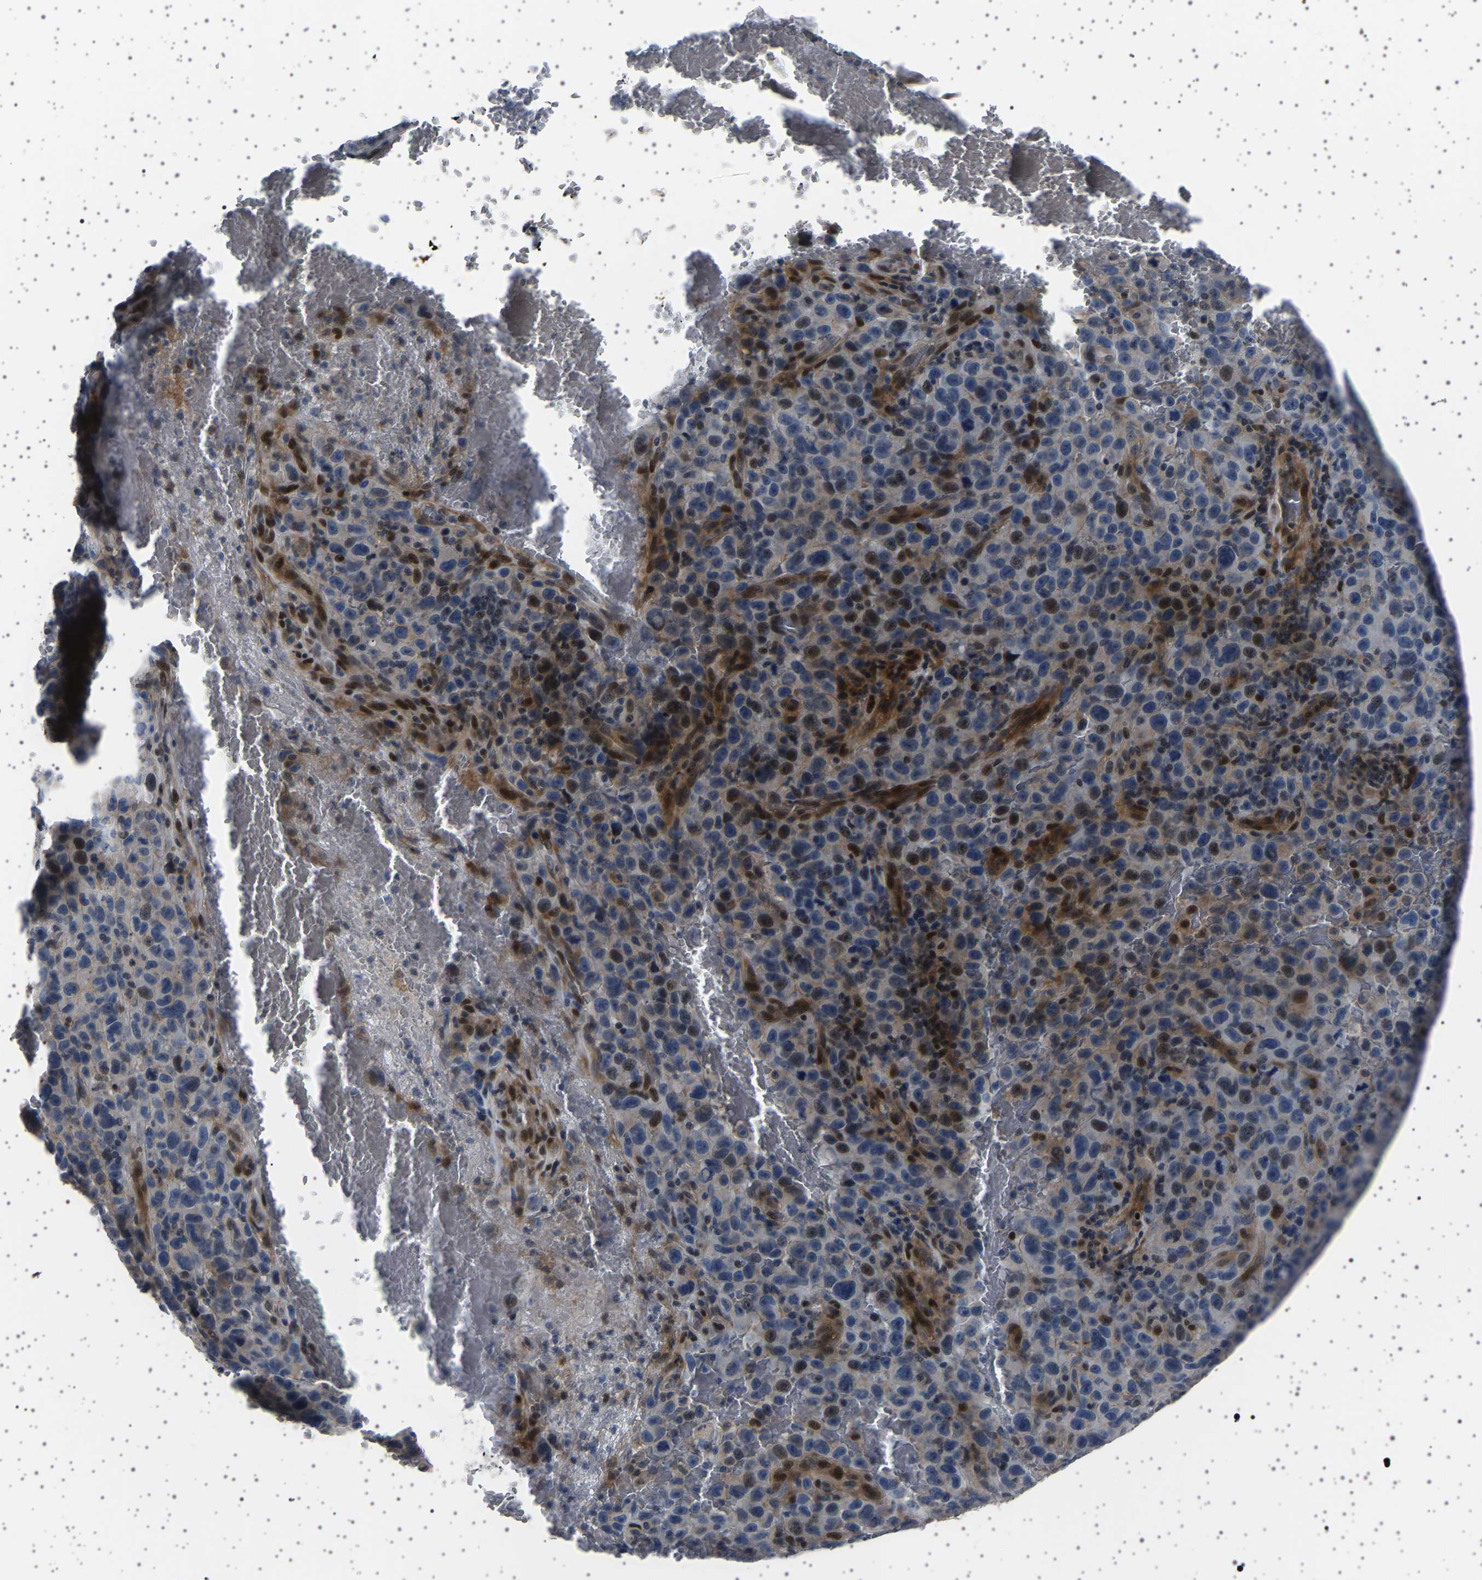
{"staining": {"intensity": "moderate", "quantity": "<25%", "location": "nuclear"}, "tissue": "melanoma", "cell_type": "Tumor cells", "image_type": "cancer", "snomed": [{"axis": "morphology", "description": "Malignant melanoma, NOS"}, {"axis": "topography", "description": "Skin"}], "caption": "DAB immunohistochemical staining of melanoma shows moderate nuclear protein staining in approximately <25% of tumor cells. (brown staining indicates protein expression, while blue staining denotes nuclei).", "gene": "PAK5", "patient": {"sex": "female", "age": 82}}